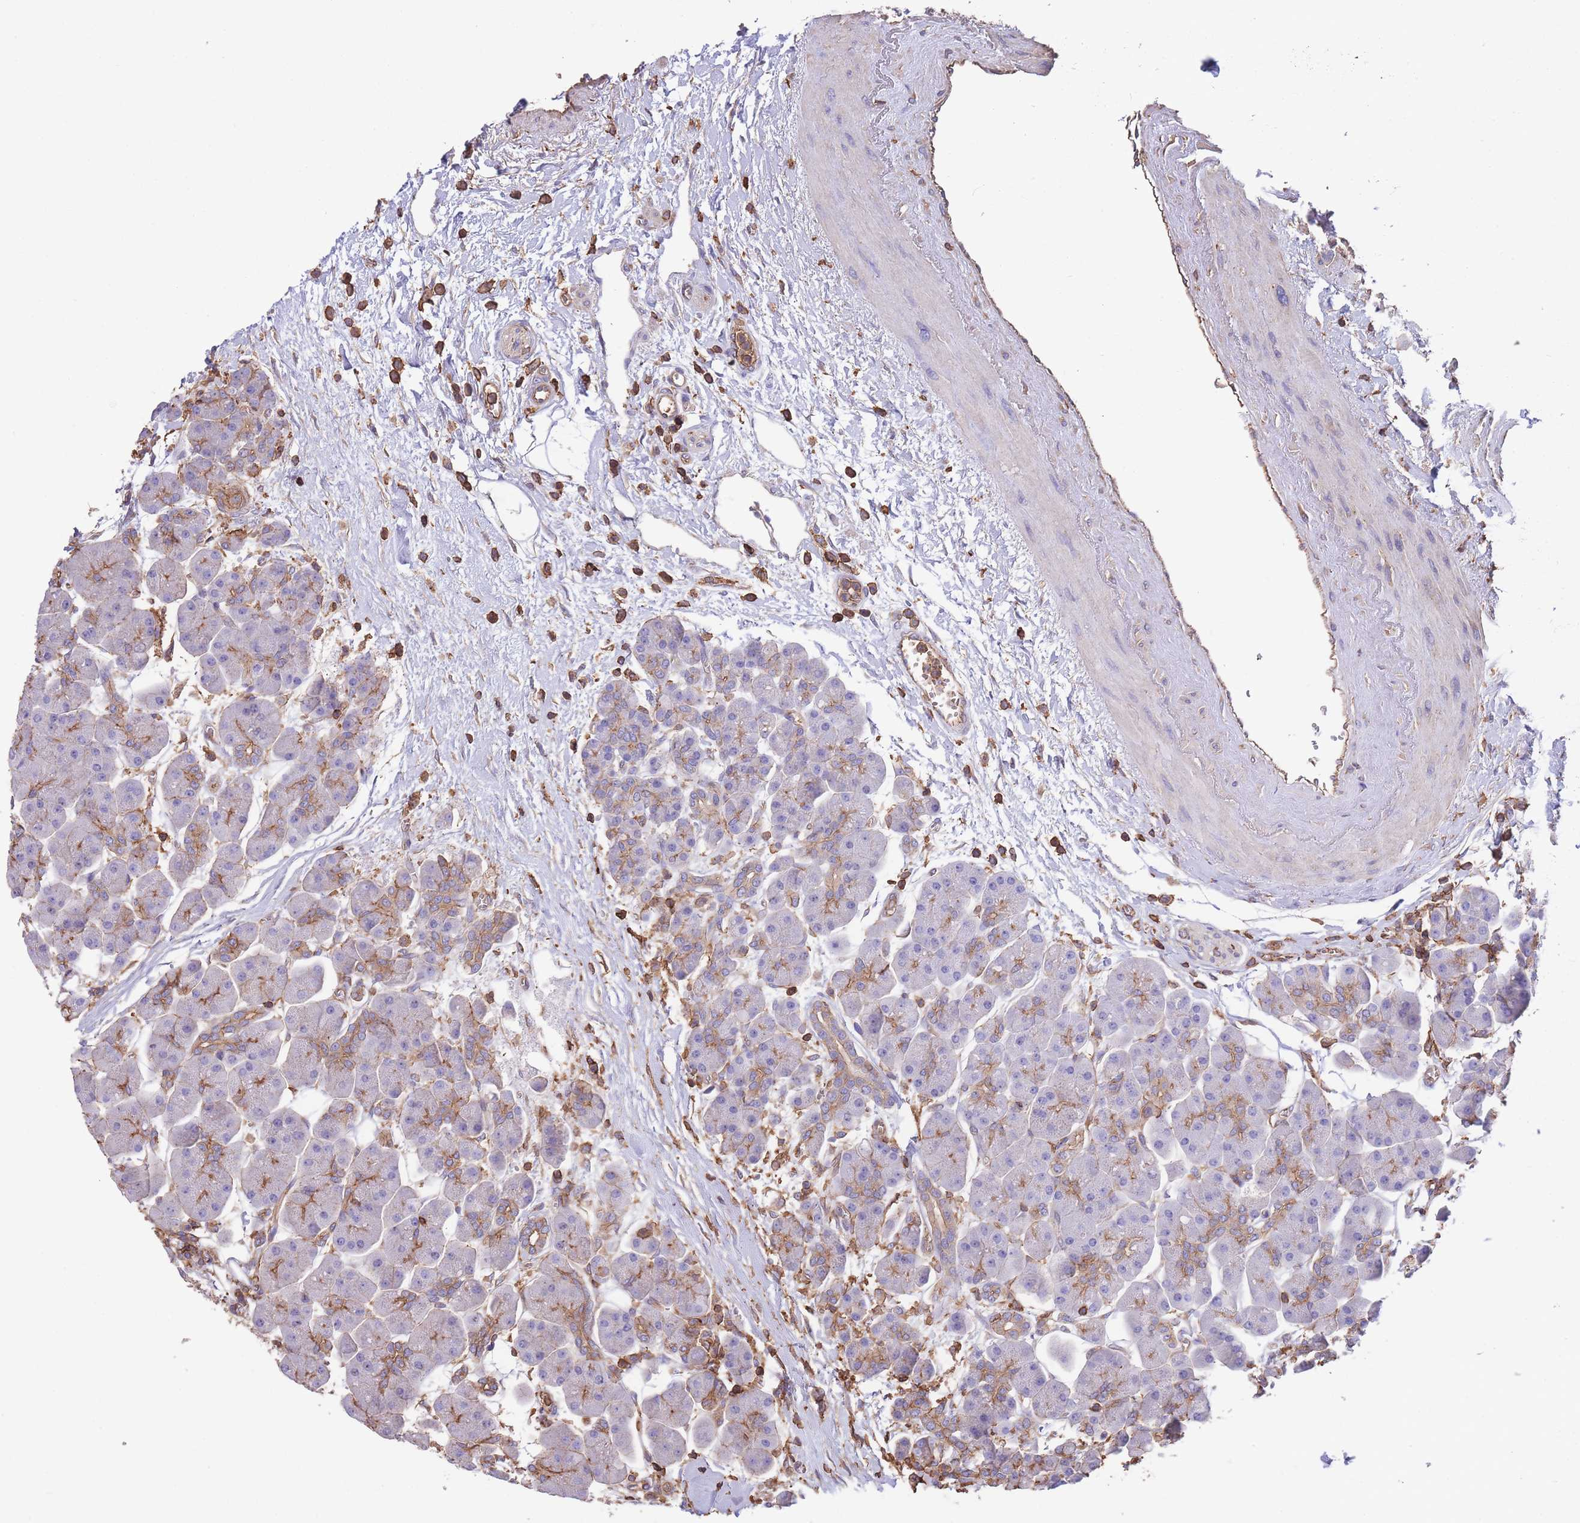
{"staining": {"intensity": "strong", "quantity": "<25%", "location": "cytoplasmic/membranous"}, "tissue": "pancreas", "cell_type": "Exocrine glandular cells", "image_type": "normal", "snomed": [{"axis": "morphology", "description": "Normal tissue, NOS"}, {"axis": "topography", "description": "Pancreas"}], "caption": "High-magnification brightfield microscopy of unremarkable pancreas stained with DAB (brown) and counterstained with hematoxylin (blue). exocrine glandular cells exhibit strong cytoplasmic/membranous staining is present in about<25% of cells.", "gene": "LRRN4CL", "patient": {"sex": "male", "age": 66}}